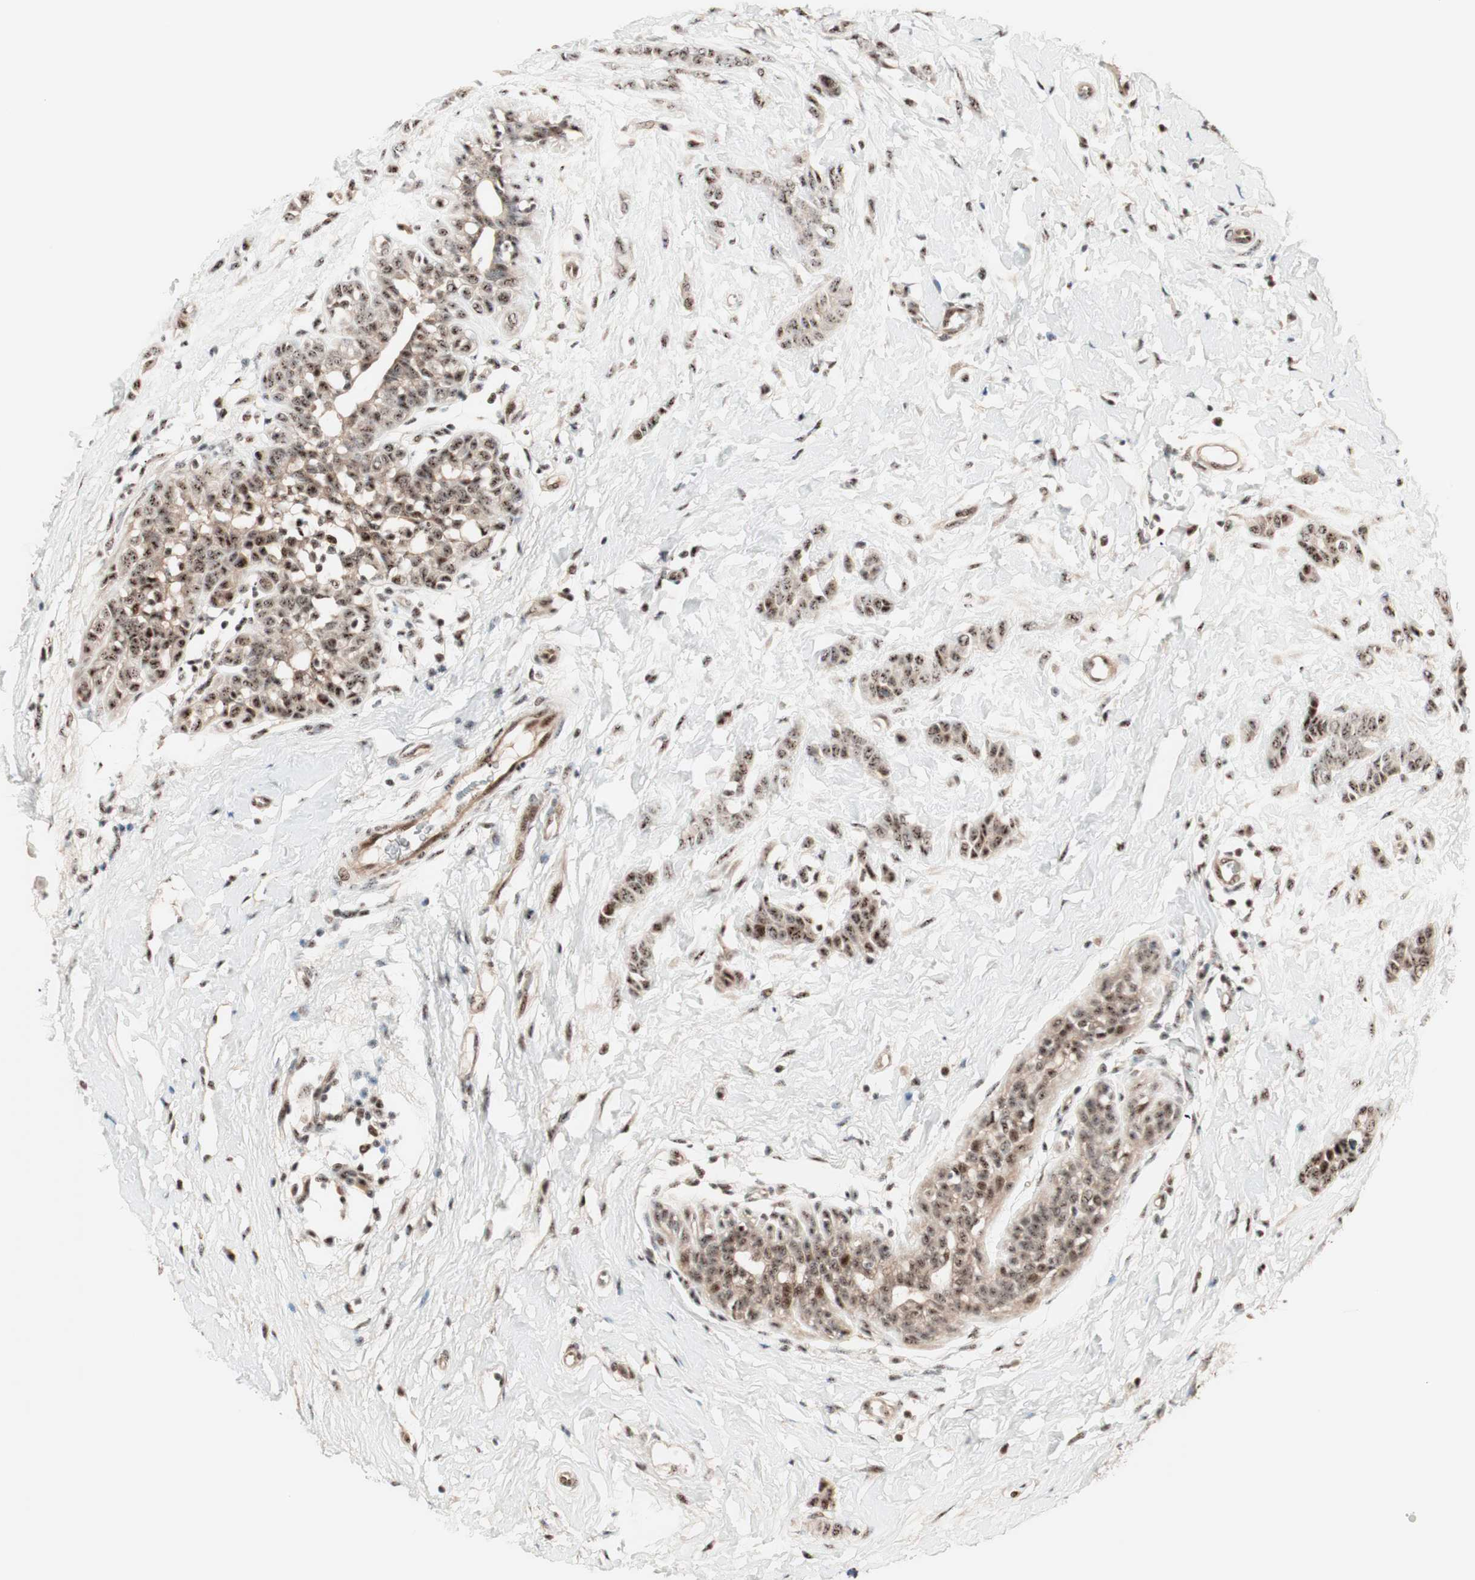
{"staining": {"intensity": "moderate", "quantity": ">75%", "location": "nuclear"}, "tissue": "breast cancer", "cell_type": "Tumor cells", "image_type": "cancer", "snomed": [{"axis": "morphology", "description": "Lobular carcinoma, in situ"}, {"axis": "morphology", "description": "Lobular carcinoma"}, {"axis": "topography", "description": "Breast"}], "caption": "This histopathology image displays immunohistochemistry staining of breast lobular carcinoma in situ, with medium moderate nuclear positivity in about >75% of tumor cells.", "gene": "NR5A2", "patient": {"sex": "female", "age": 41}}